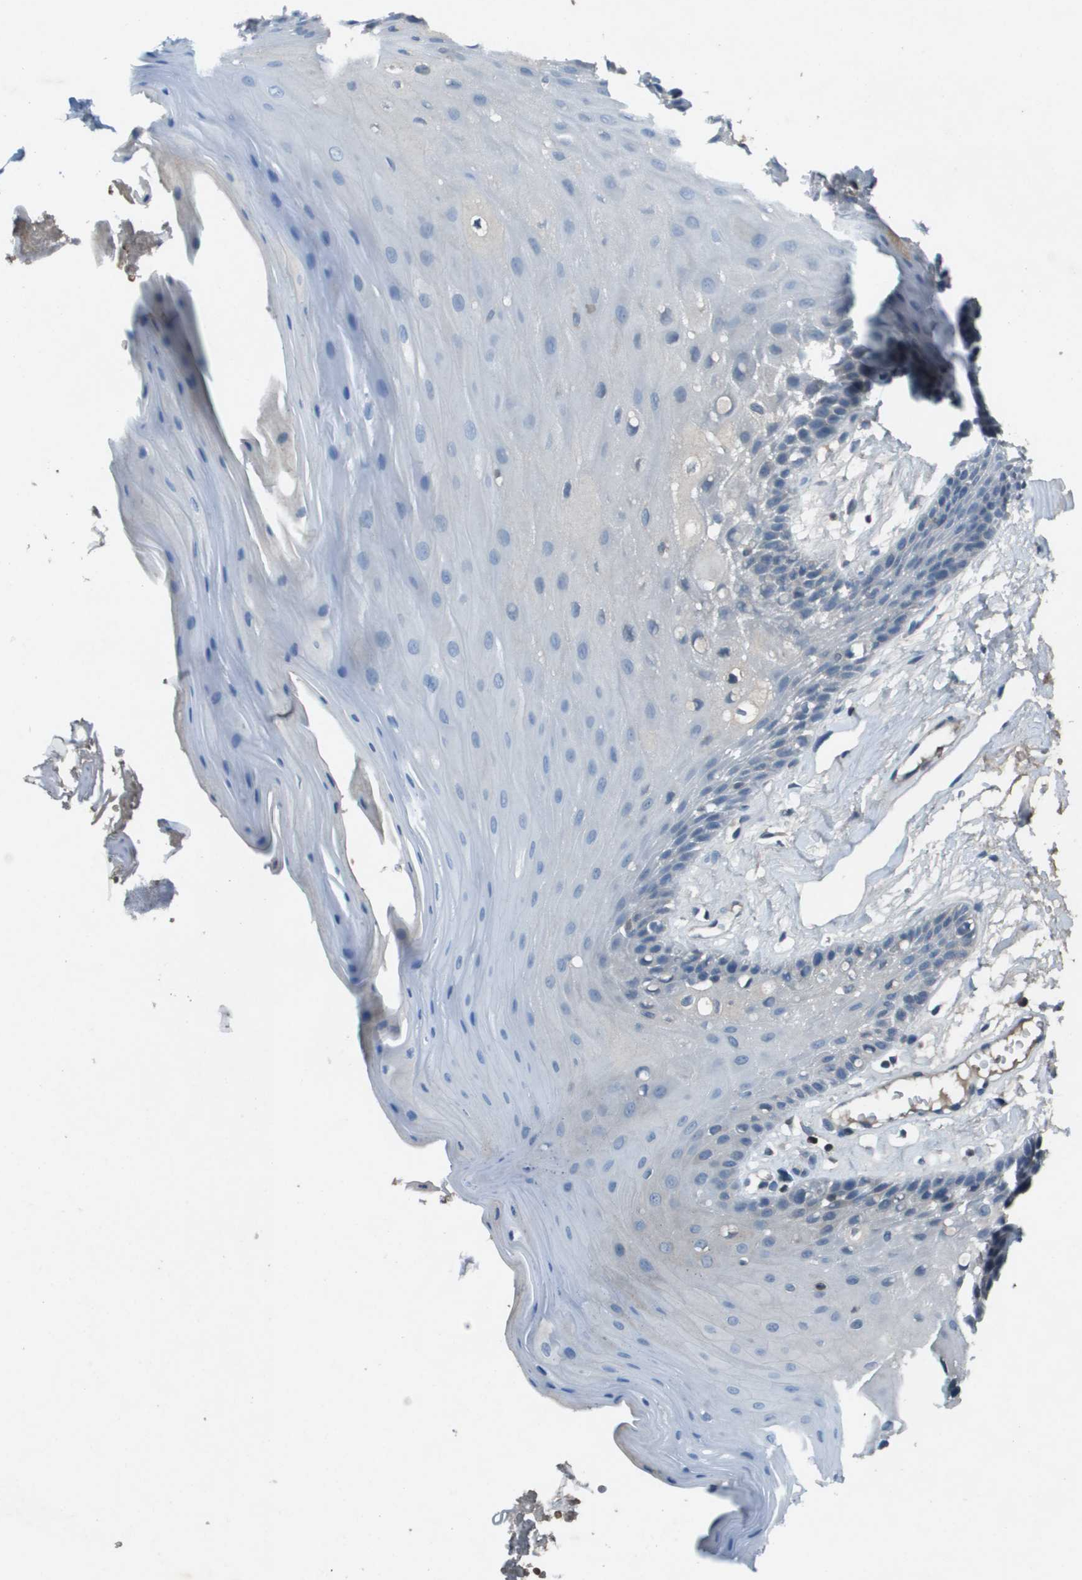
{"staining": {"intensity": "negative", "quantity": "none", "location": "none"}, "tissue": "oral mucosa", "cell_type": "Squamous epithelial cells", "image_type": "normal", "snomed": [{"axis": "morphology", "description": "Normal tissue, NOS"}, {"axis": "morphology", "description": "Squamous cell carcinoma, NOS"}, {"axis": "topography", "description": "Oral tissue"}, {"axis": "topography", "description": "Head-Neck"}], "caption": "Squamous epithelial cells show no significant protein staining in normal oral mucosa. (DAB (3,3'-diaminobenzidine) immunohistochemistry (IHC) visualized using brightfield microscopy, high magnification).", "gene": "CAMK4", "patient": {"sex": "male", "age": 71}}